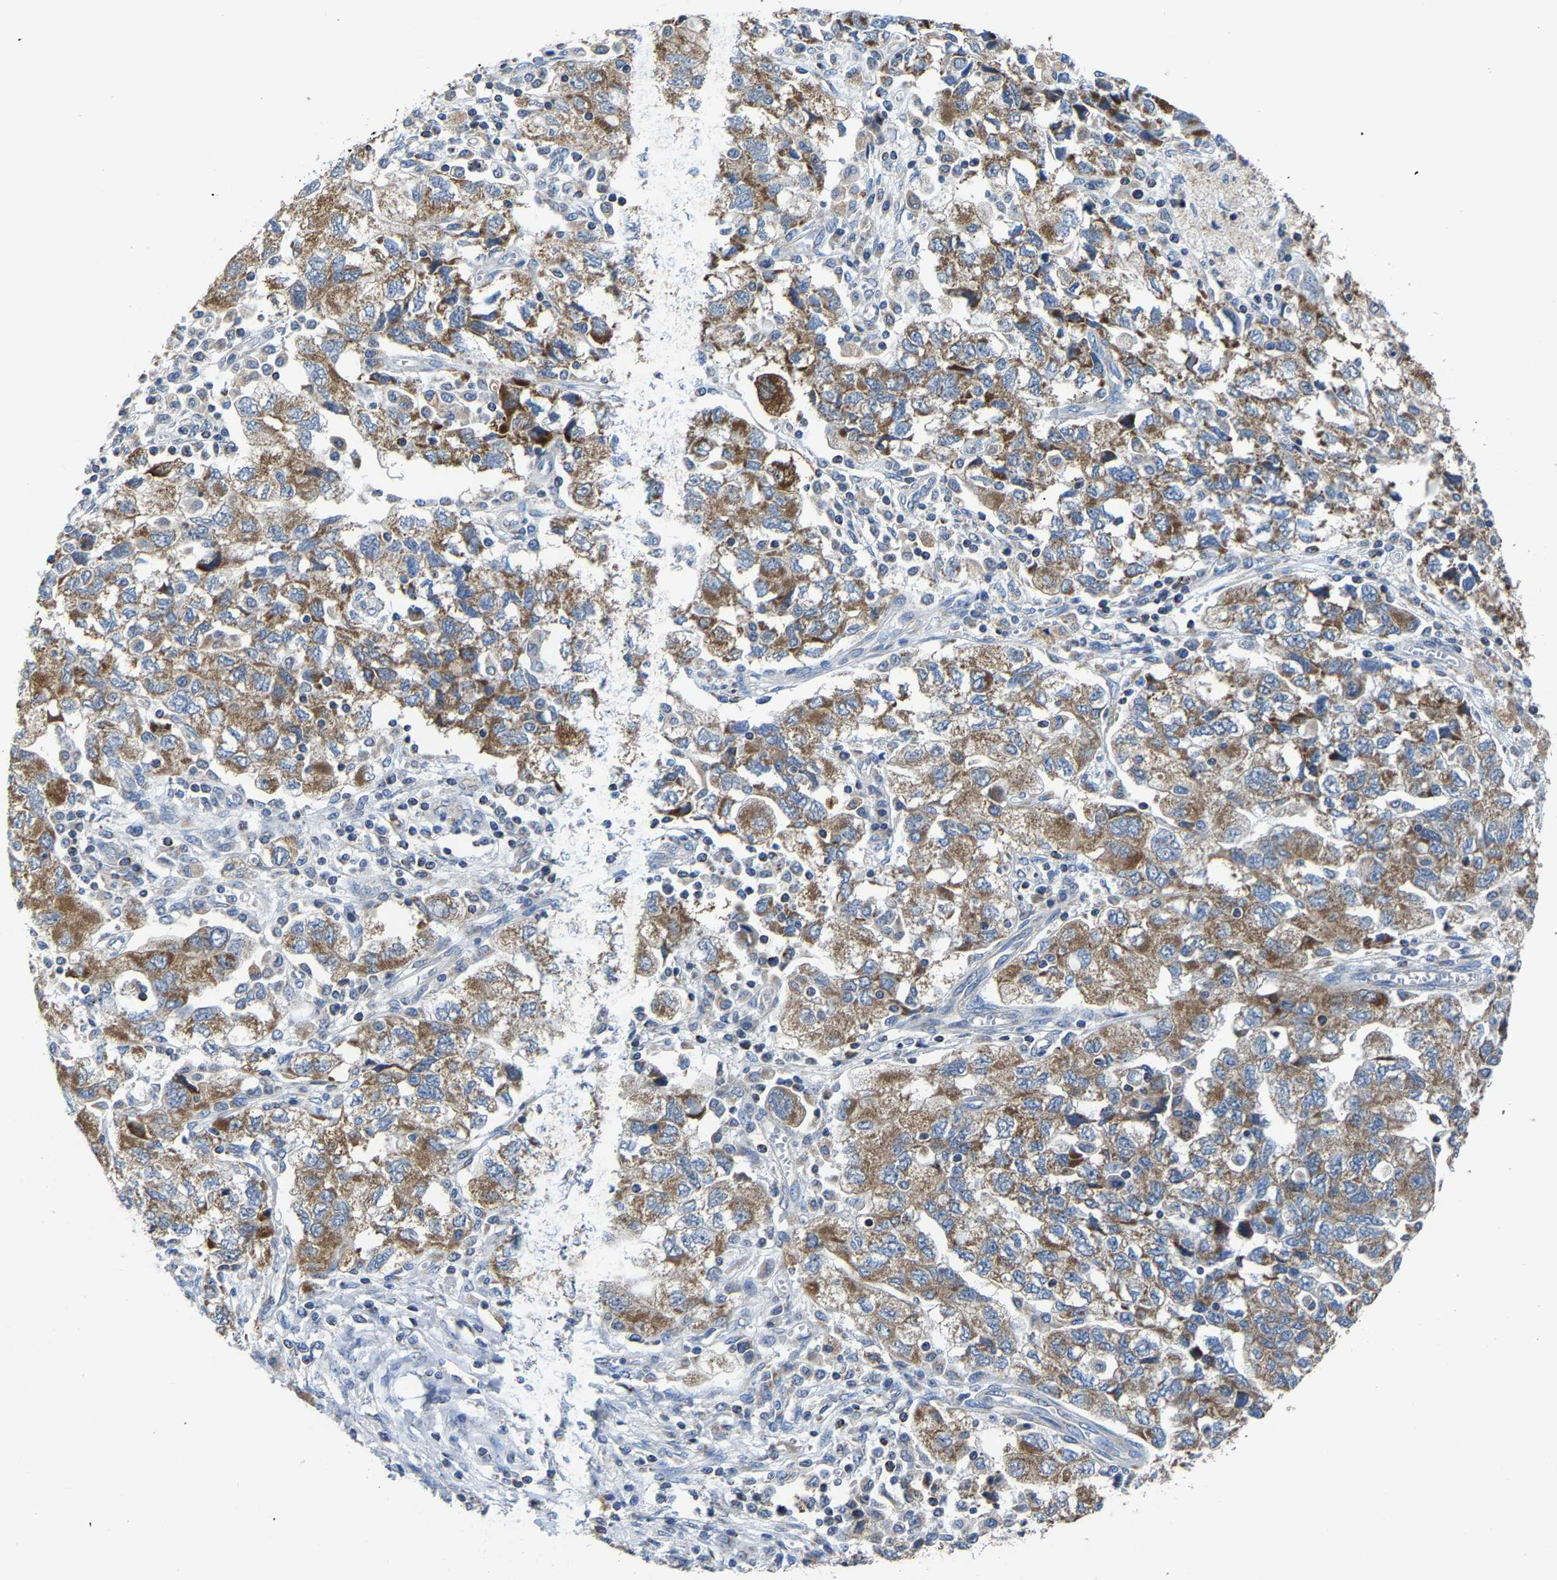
{"staining": {"intensity": "moderate", "quantity": ">75%", "location": "cytoplasmic/membranous"}, "tissue": "ovarian cancer", "cell_type": "Tumor cells", "image_type": "cancer", "snomed": [{"axis": "morphology", "description": "Carcinoma, NOS"}, {"axis": "morphology", "description": "Cystadenocarcinoma, serous, NOS"}, {"axis": "topography", "description": "Ovary"}], "caption": "Protein expression analysis of human ovarian serous cystadenocarcinoma reveals moderate cytoplasmic/membranous positivity in approximately >75% of tumor cells. Nuclei are stained in blue.", "gene": "AGK", "patient": {"sex": "female", "age": 69}}